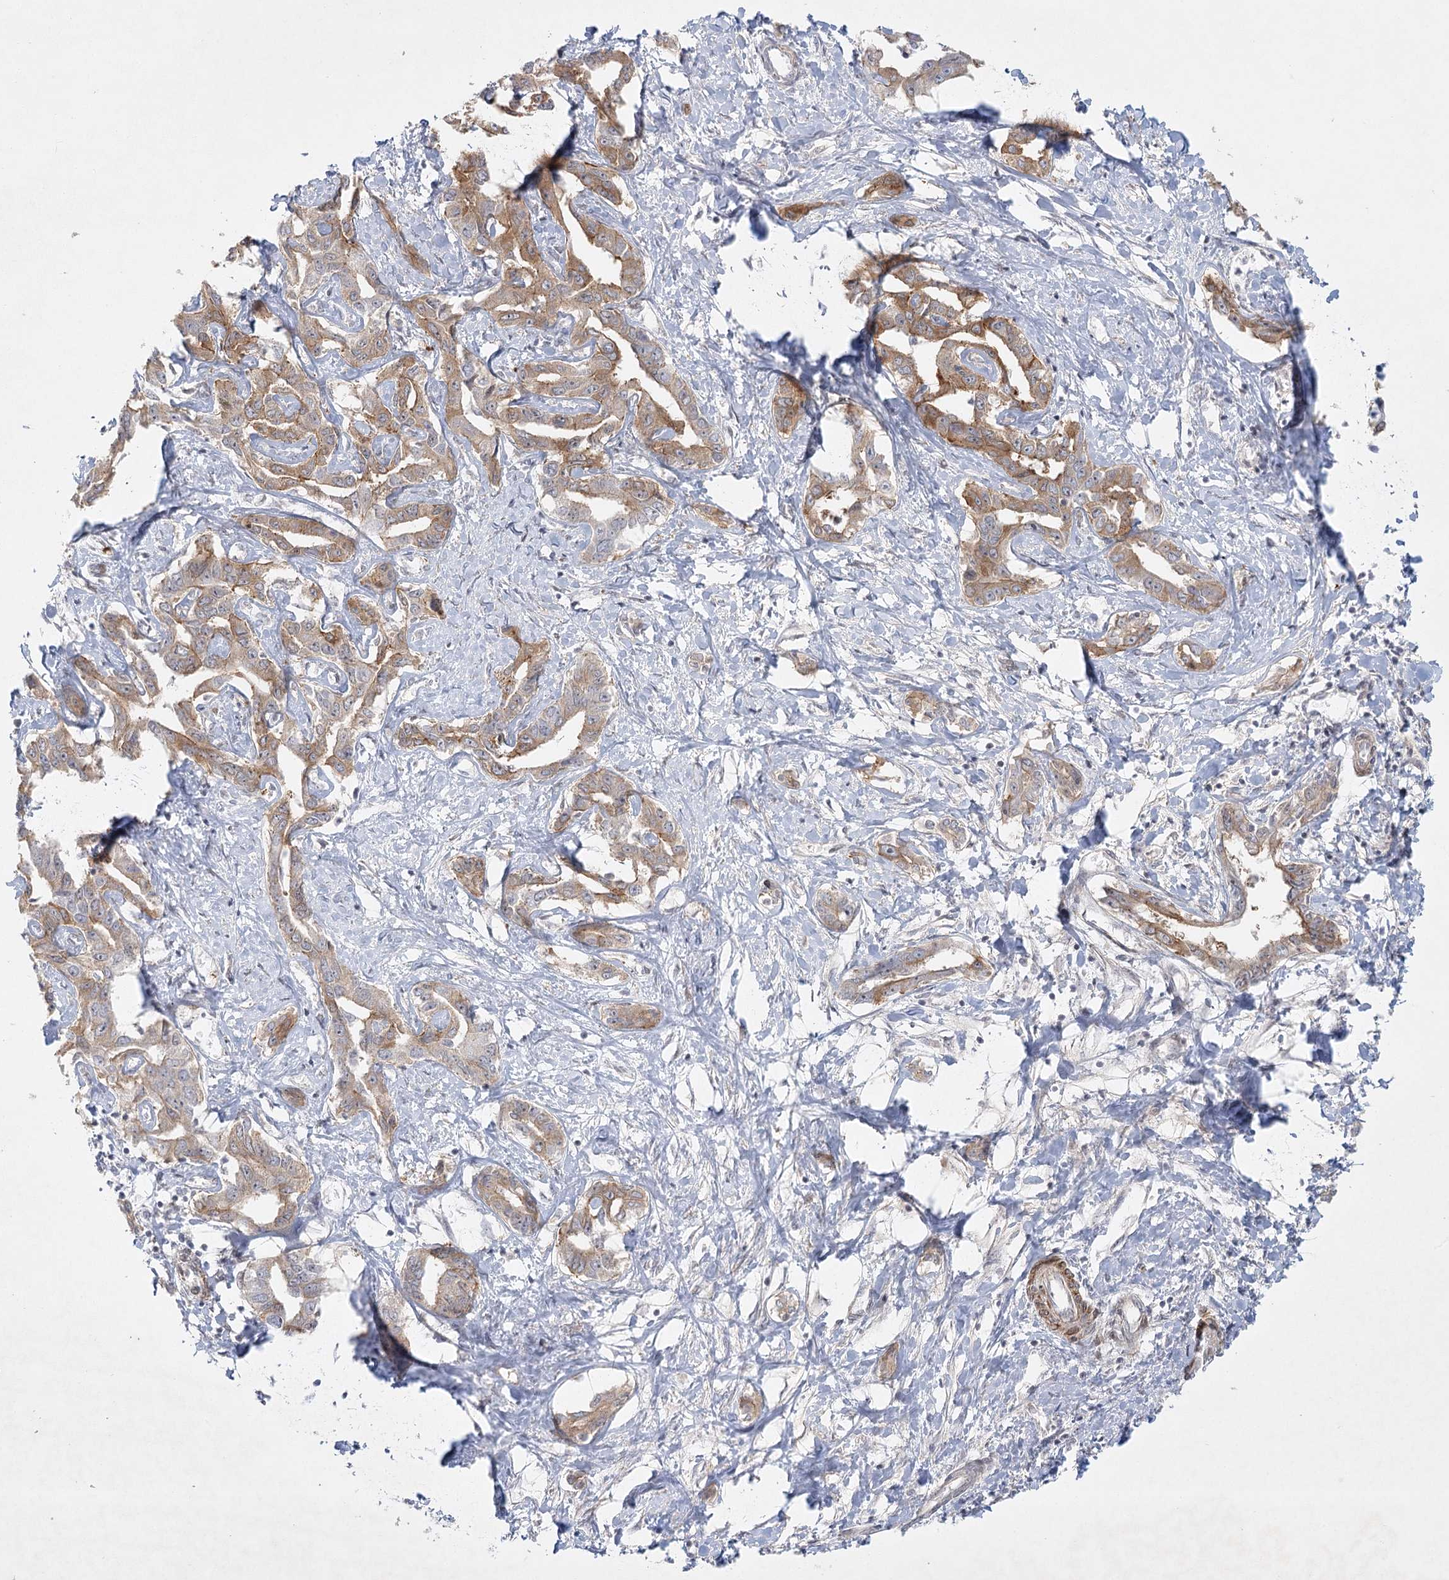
{"staining": {"intensity": "moderate", "quantity": ">75%", "location": "cytoplasmic/membranous"}, "tissue": "liver cancer", "cell_type": "Tumor cells", "image_type": "cancer", "snomed": [{"axis": "morphology", "description": "Cholangiocarcinoma"}, {"axis": "topography", "description": "Liver"}], "caption": "Human liver cancer stained with a protein marker shows moderate staining in tumor cells.", "gene": "SH2D3A", "patient": {"sex": "male", "age": 59}}